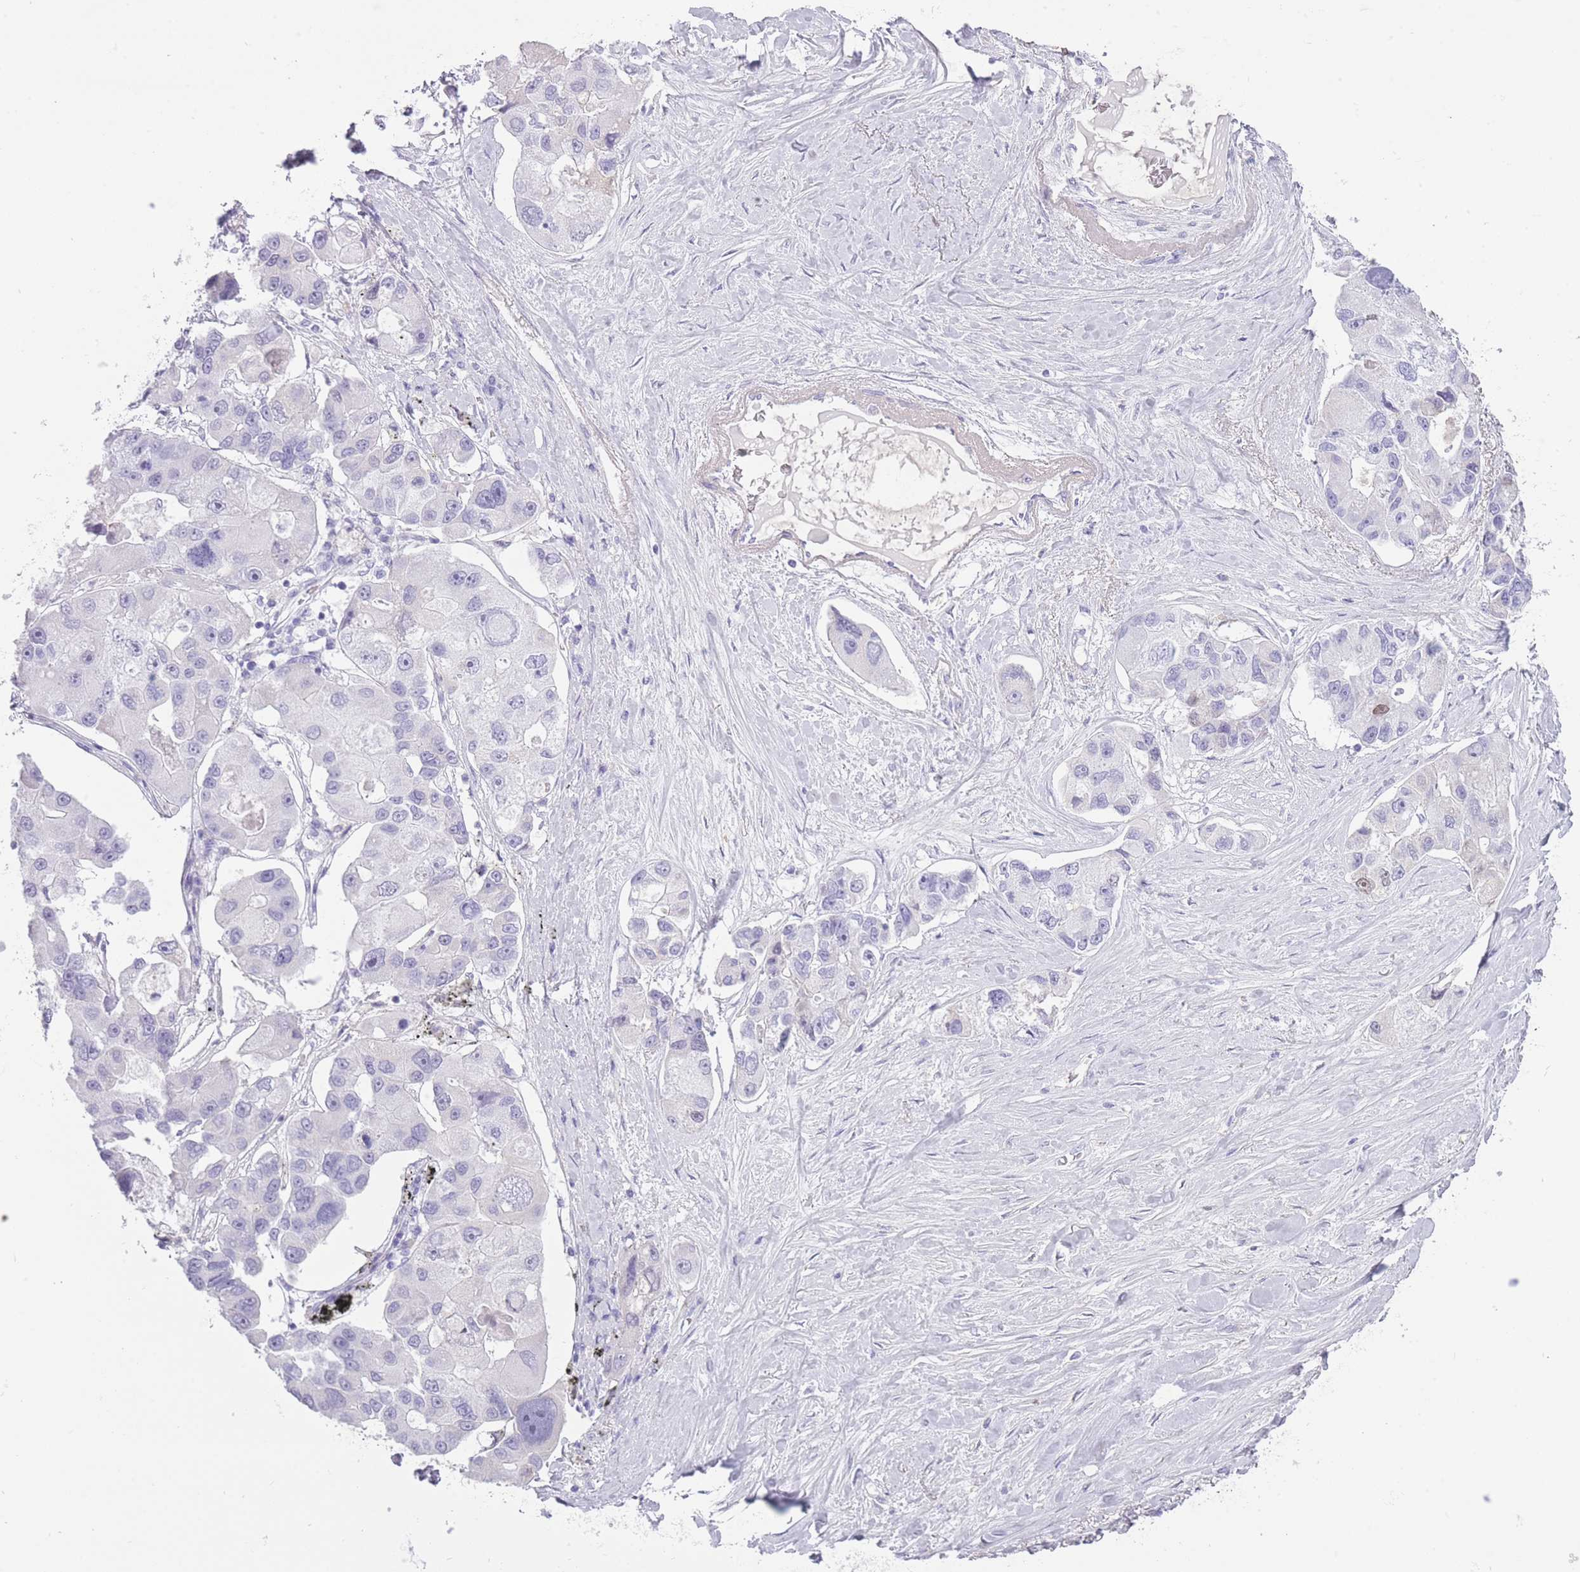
{"staining": {"intensity": "negative", "quantity": "none", "location": "none"}, "tissue": "lung cancer", "cell_type": "Tumor cells", "image_type": "cancer", "snomed": [{"axis": "morphology", "description": "Adenocarcinoma, NOS"}, {"axis": "topography", "description": "Lung"}], "caption": "The image displays no significant expression in tumor cells of lung adenocarcinoma.", "gene": "AP3S2", "patient": {"sex": "female", "age": 54}}